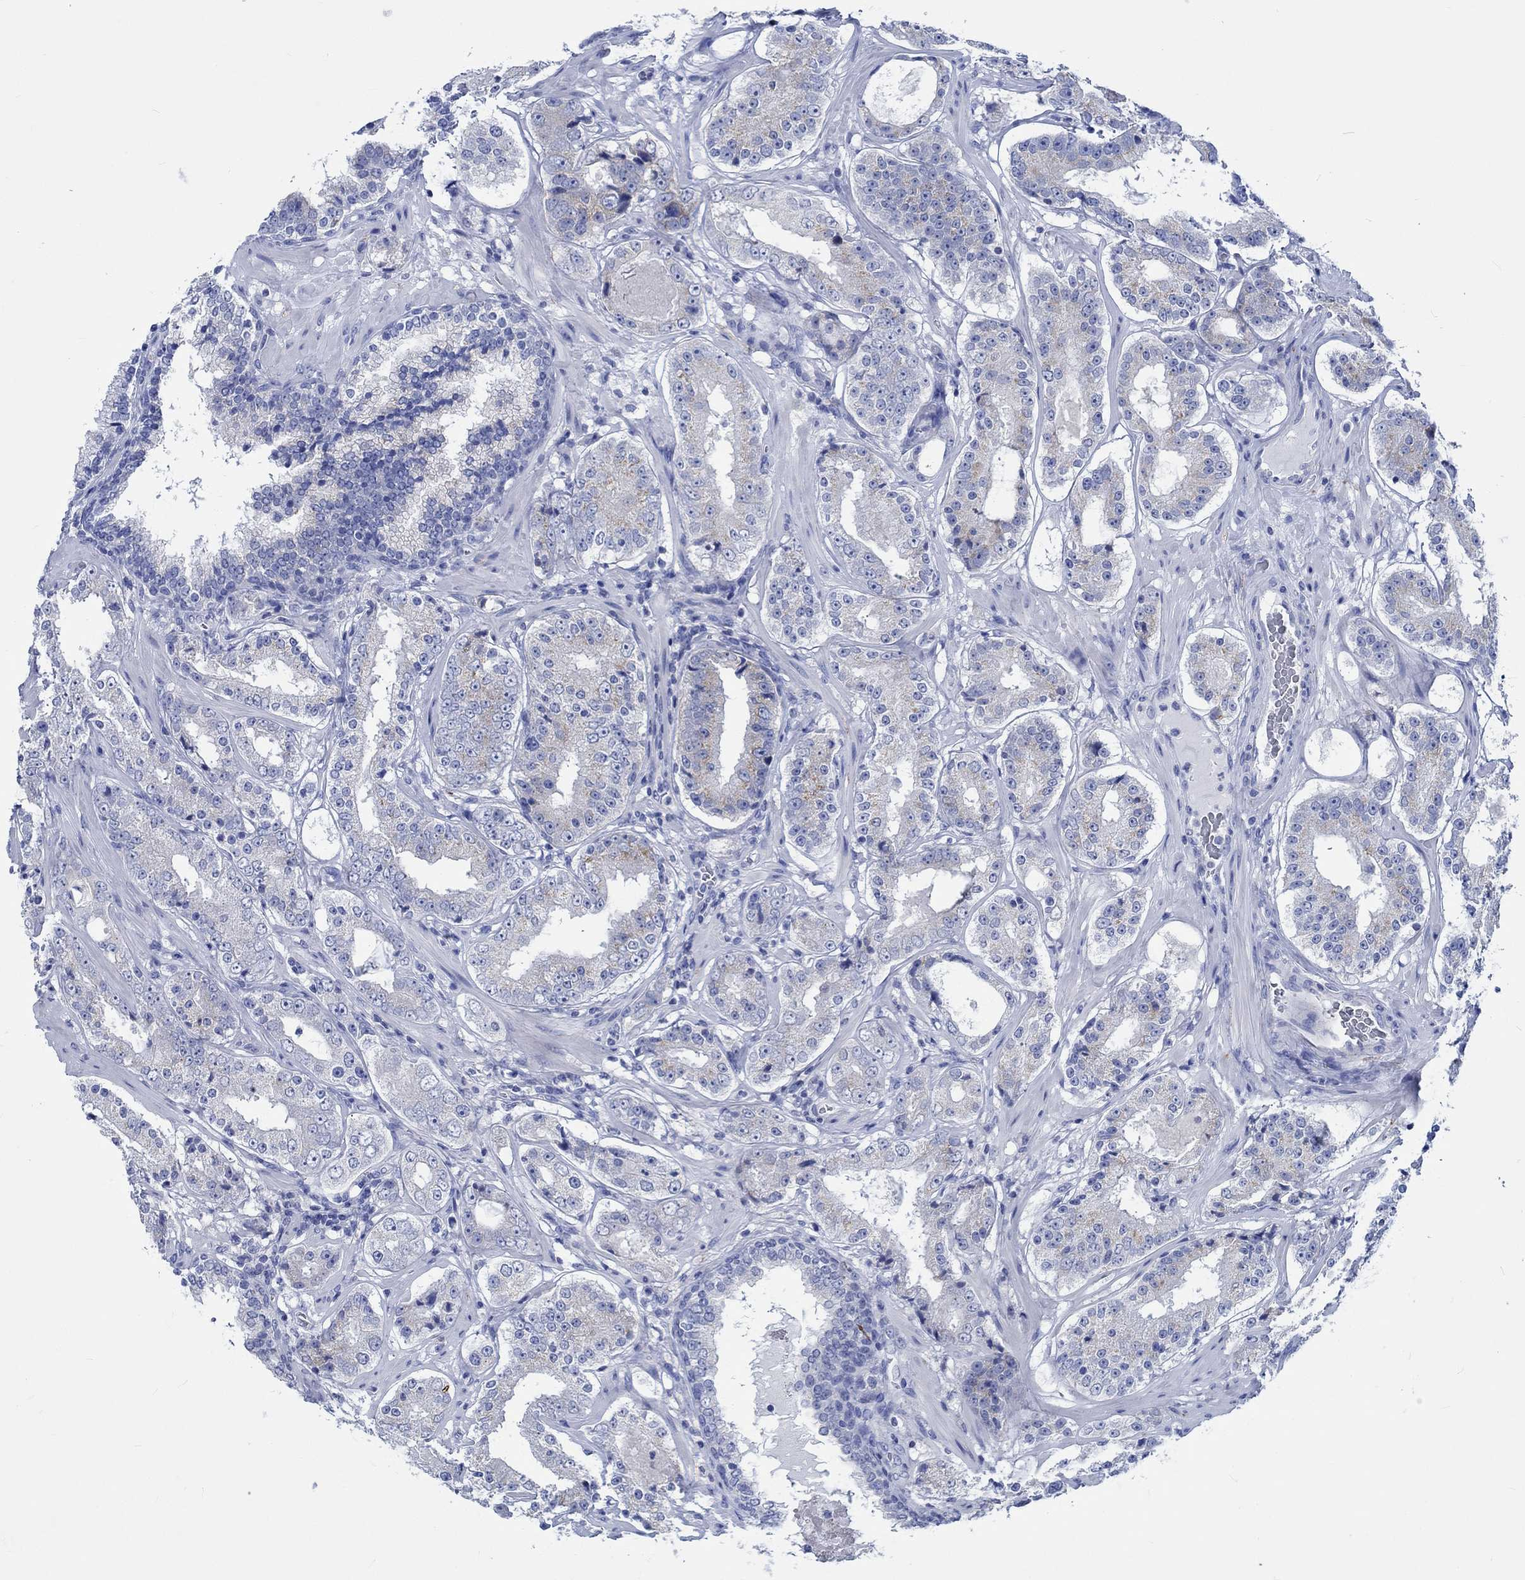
{"staining": {"intensity": "moderate", "quantity": "<25%", "location": "cytoplasmic/membranous"}, "tissue": "prostate cancer", "cell_type": "Tumor cells", "image_type": "cancer", "snomed": [{"axis": "morphology", "description": "Adenocarcinoma, Low grade"}, {"axis": "topography", "description": "Prostate"}], "caption": "Immunohistochemical staining of prostate cancer (low-grade adenocarcinoma) demonstrates moderate cytoplasmic/membranous protein expression in approximately <25% of tumor cells.", "gene": "PTPRN2", "patient": {"sex": "male", "age": 60}}